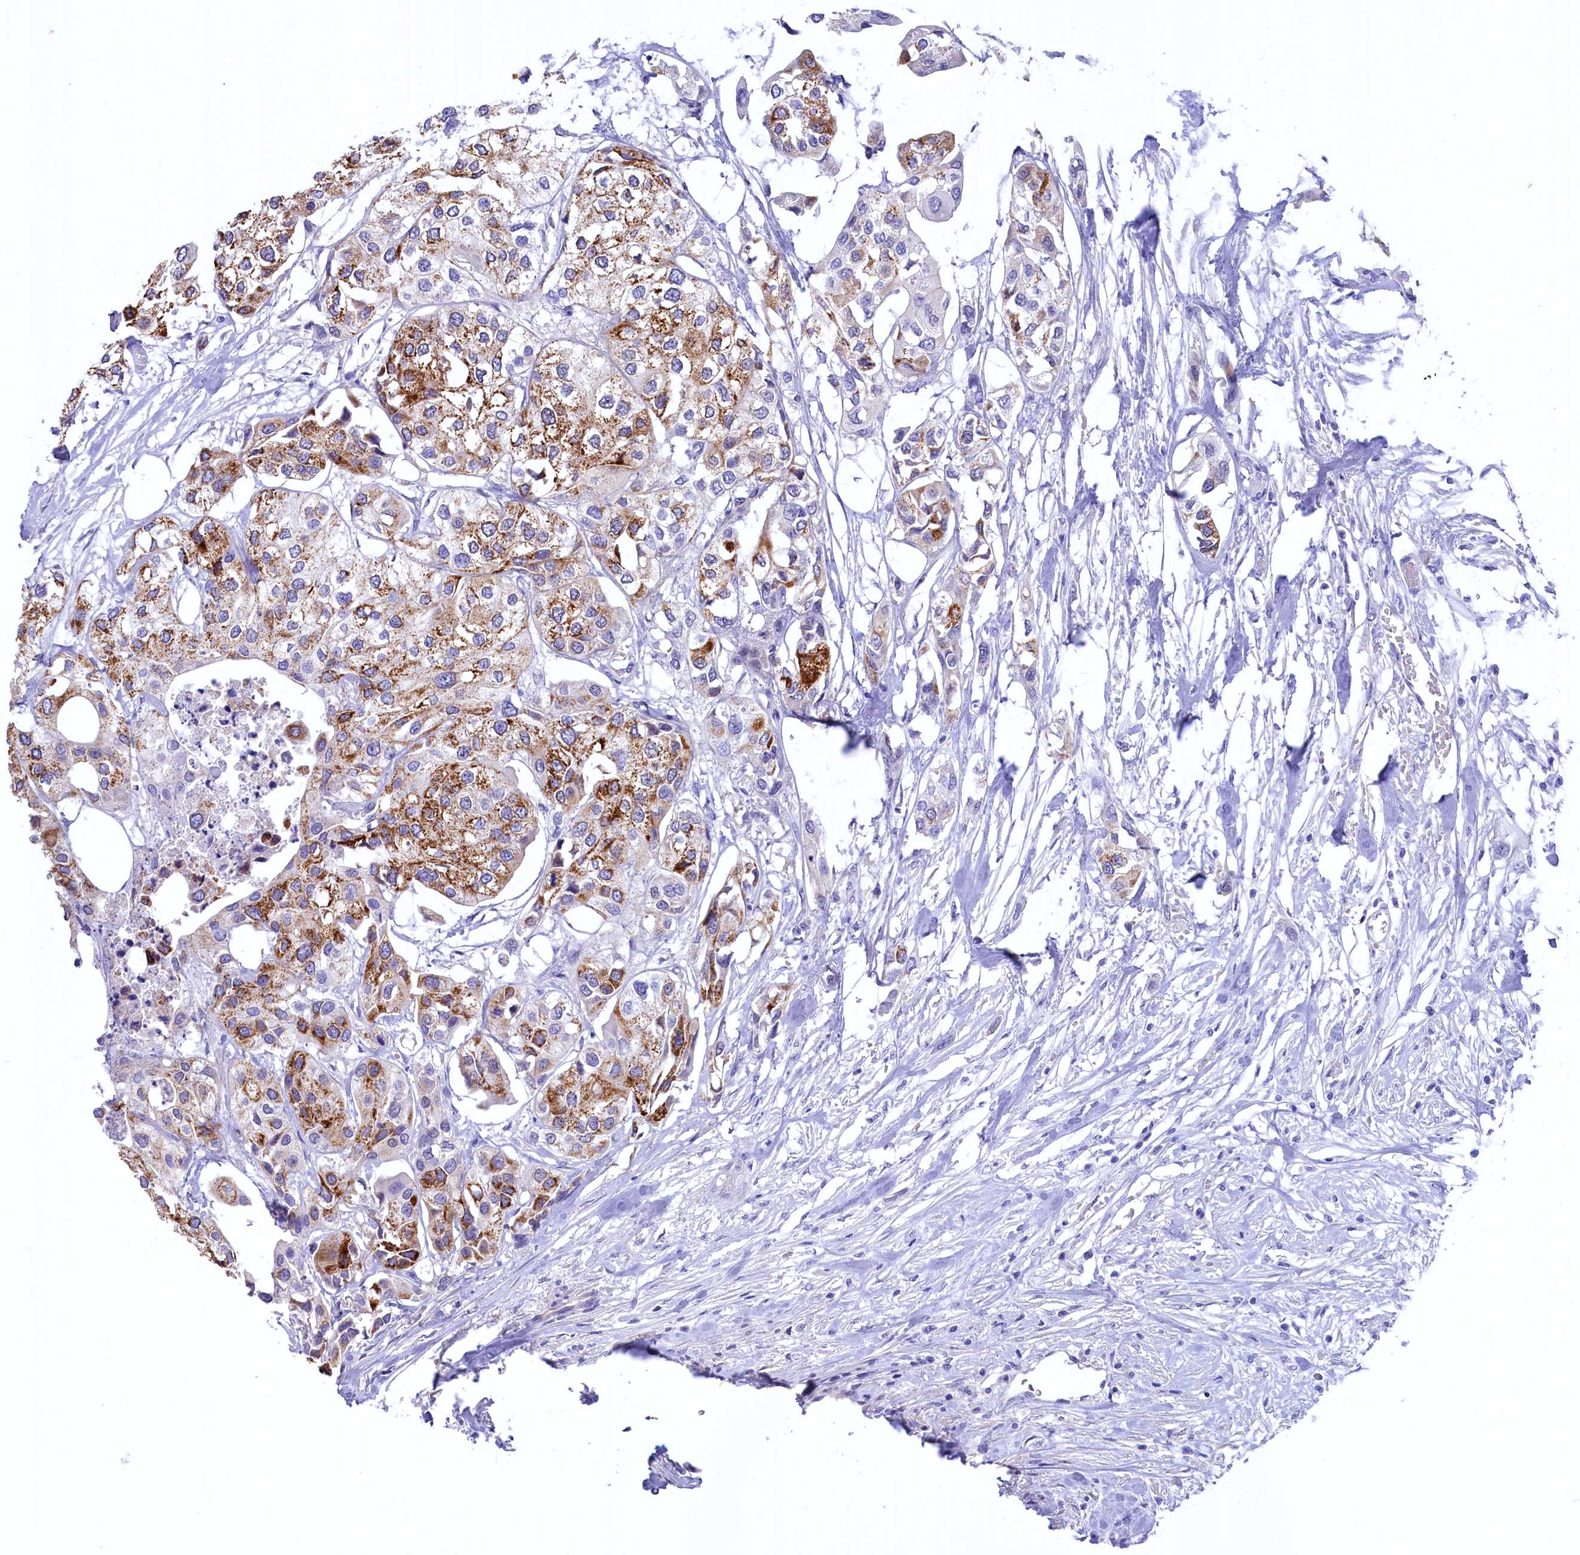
{"staining": {"intensity": "moderate", "quantity": "25%-75%", "location": "cytoplasmic/membranous"}, "tissue": "urothelial cancer", "cell_type": "Tumor cells", "image_type": "cancer", "snomed": [{"axis": "morphology", "description": "Urothelial carcinoma, High grade"}, {"axis": "topography", "description": "Urinary bladder"}], "caption": "A brown stain labels moderate cytoplasmic/membranous expression of a protein in urothelial carcinoma (high-grade) tumor cells.", "gene": "ZSWIM4", "patient": {"sex": "male", "age": 64}}